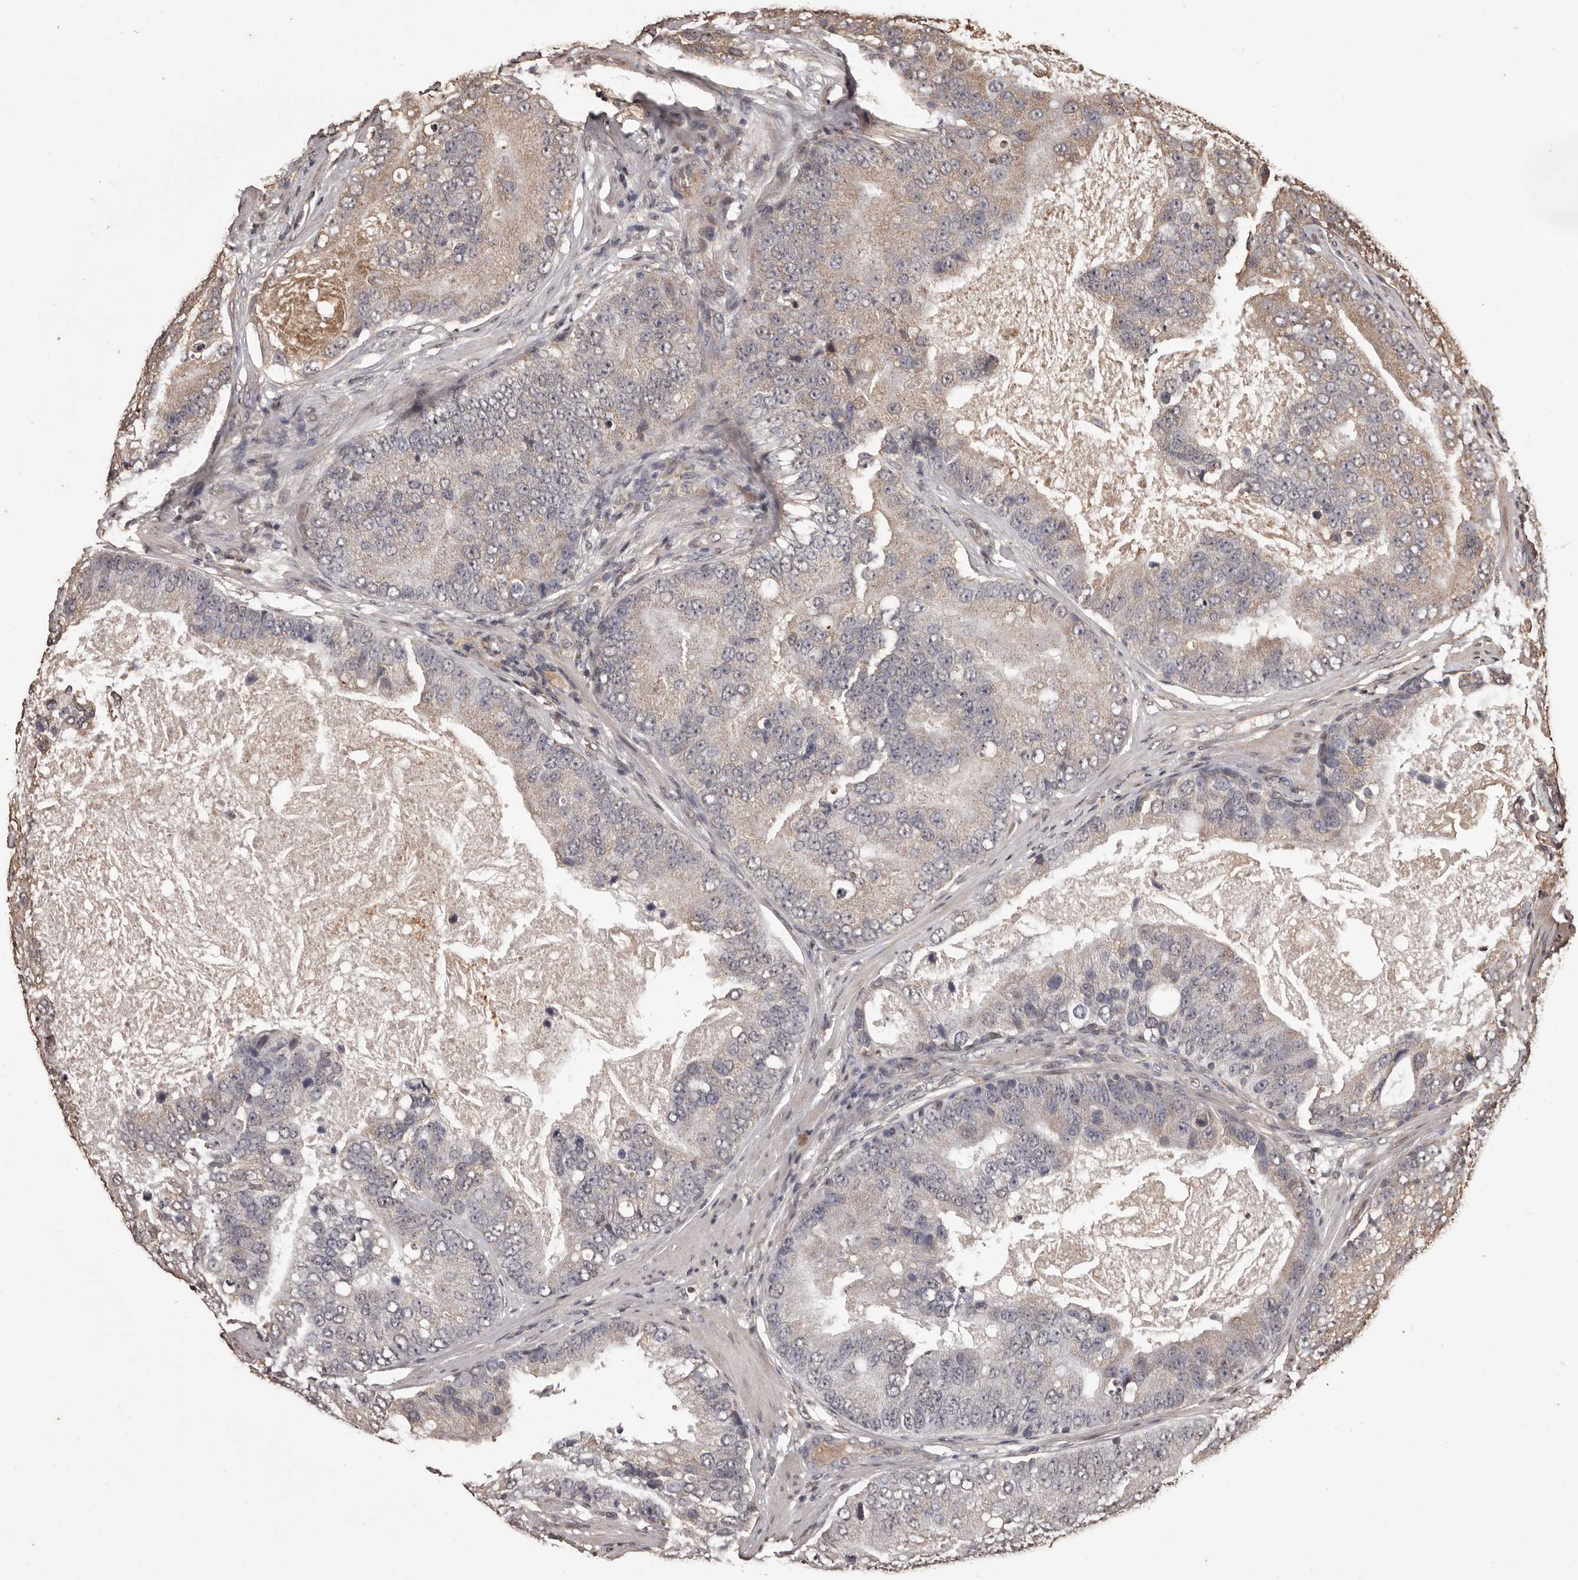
{"staining": {"intensity": "negative", "quantity": "none", "location": "none"}, "tissue": "prostate cancer", "cell_type": "Tumor cells", "image_type": "cancer", "snomed": [{"axis": "morphology", "description": "Adenocarcinoma, High grade"}, {"axis": "topography", "description": "Prostate"}], "caption": "Photomicrograph shows no protein expression in tumor cells of high-grade adenocarcinoma (prostate) tissue.", "gene": "NAV1", "patient": {"sex": "male", "age": 70}}